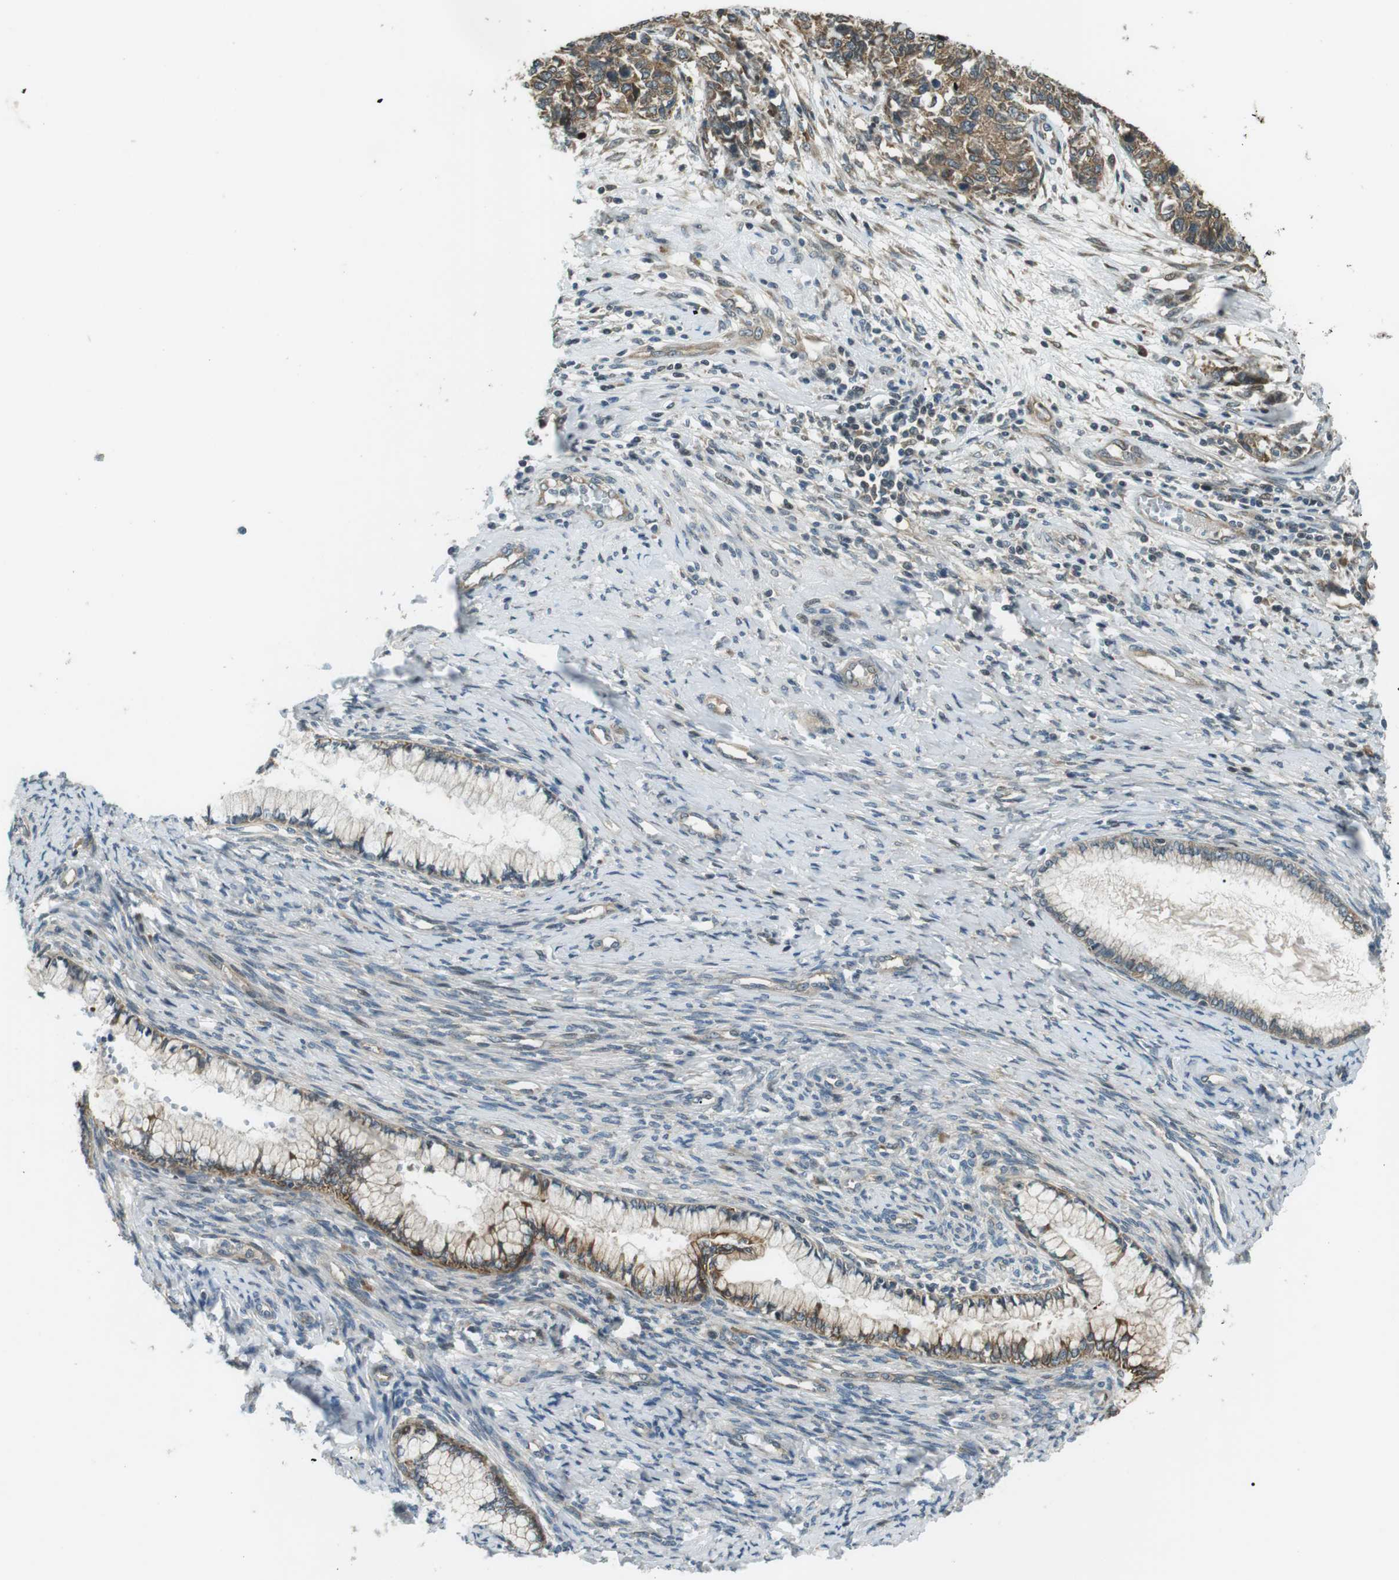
{"staining": {"intensity": "moderate", "quantity": ">75%", "location": "cytoplasmic/membranous"}, "tissue": "cervical cancer", "cell_type": "Tumor cells", "image_type": "cancer", "snomed": [{"axis": "morphology", "description": "Squamous cell carcinoma, NOS"}, {"axis": "topography", "description": "Cervix"}], "caption": "Immunohistochemical staining of cervical cancer (squamous cell carcinoma) reveals moderate cytoplasmic/membranous protein expression in approximately >75% of tumor cells.", "gene": "TMEM74", "patient": {"sex": "female", "age": 63}}